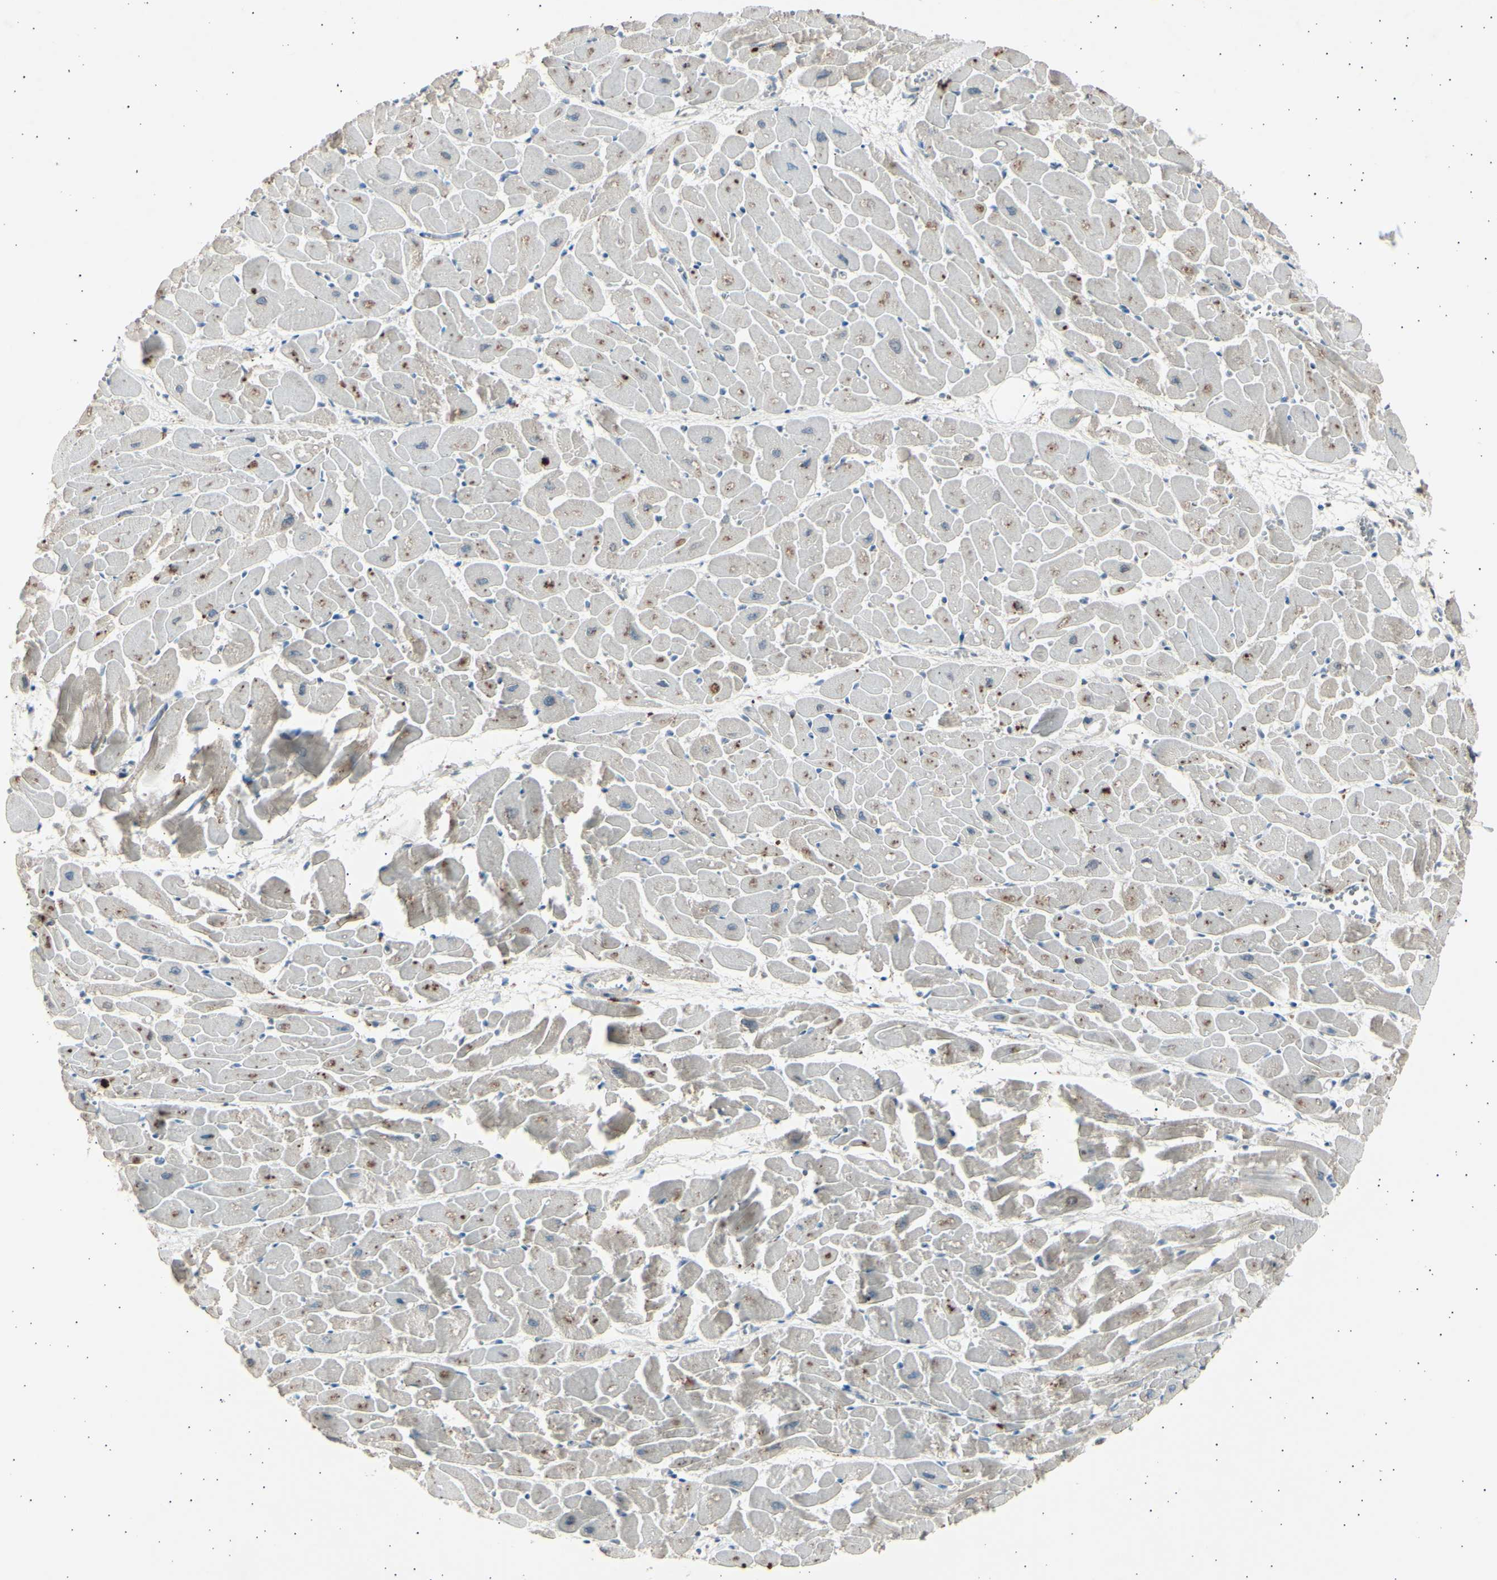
{"staining": {"intensity": "moderate", "quantity": "<25%", "location": "cytoplasmic/membranous"}, "tissue": "heart muscle", "cell_type": "Cardiomyocytes", "image_type": "normal", "snomed": [{"axis": "morphology", "description": "Normal tissue, NOS"}, {"axis": "topography", "description": "Heart"}], "caption": "About <25% of cardiomyocytes in benign human heart muscle show moderate cytoplasmic/membranous protein expression as visualized by brown immunohistochemical staining.", "gene": "PSMD5", "patient": {"sex": "female", "age": 19}}